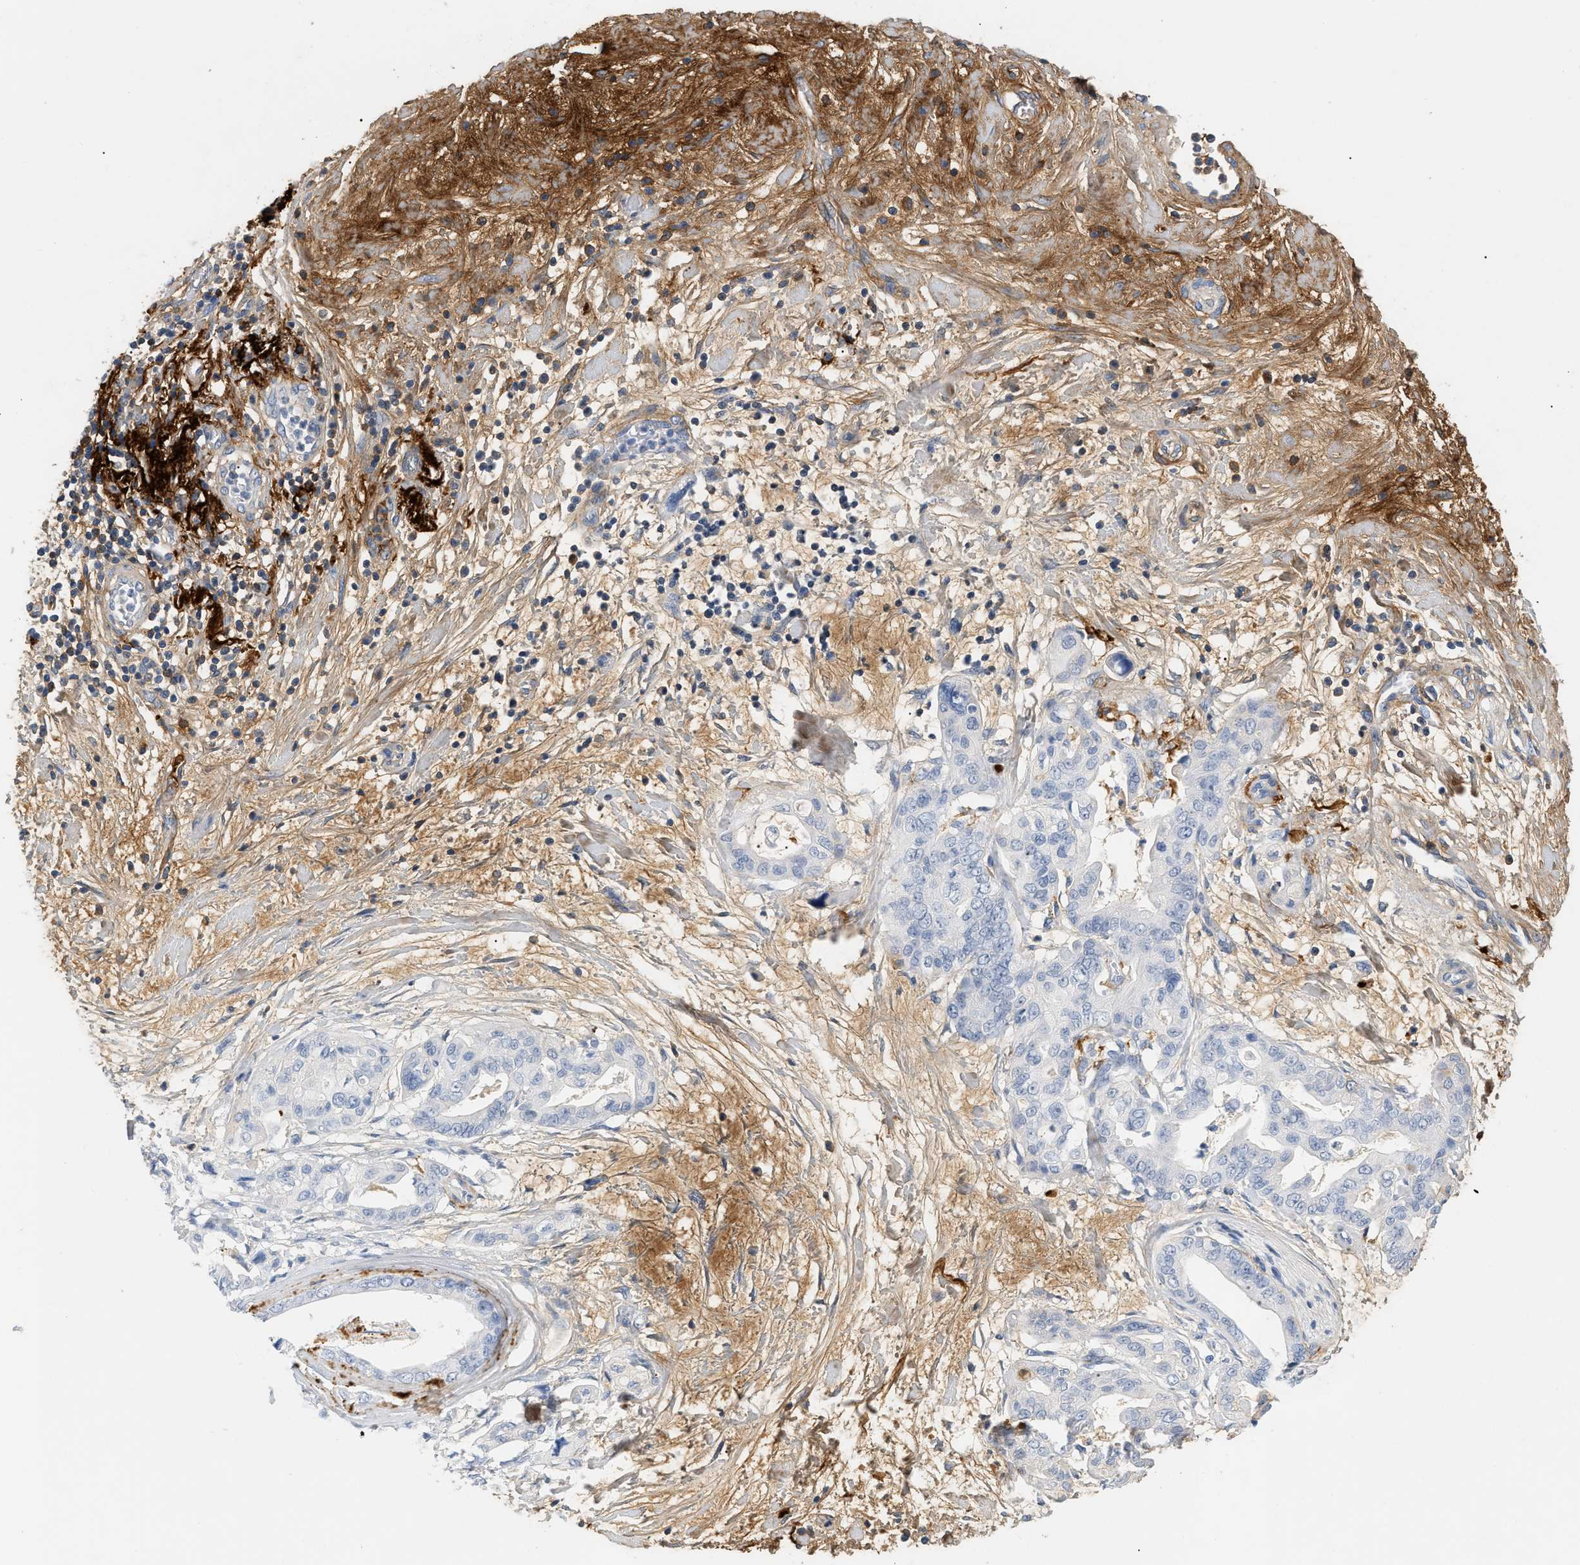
{"staining": {"intensity": "negative", "quantity": "none", "location": "none"}, "tissue": "pancreatic cancer", "cell_type": "Tumor cells", "image_type": "cancer", "snomed": [{"axis": "morphology", "description": "Adenocarcinoma, NOS"}, {"axis": "topography", "description": "Pancreas"}], "caption": "IHC of human pancreatic adenocarcinoma shows no staining in tumor cells.", "gene": "CFH", "patient": {"sex": "female", "age": 75}}